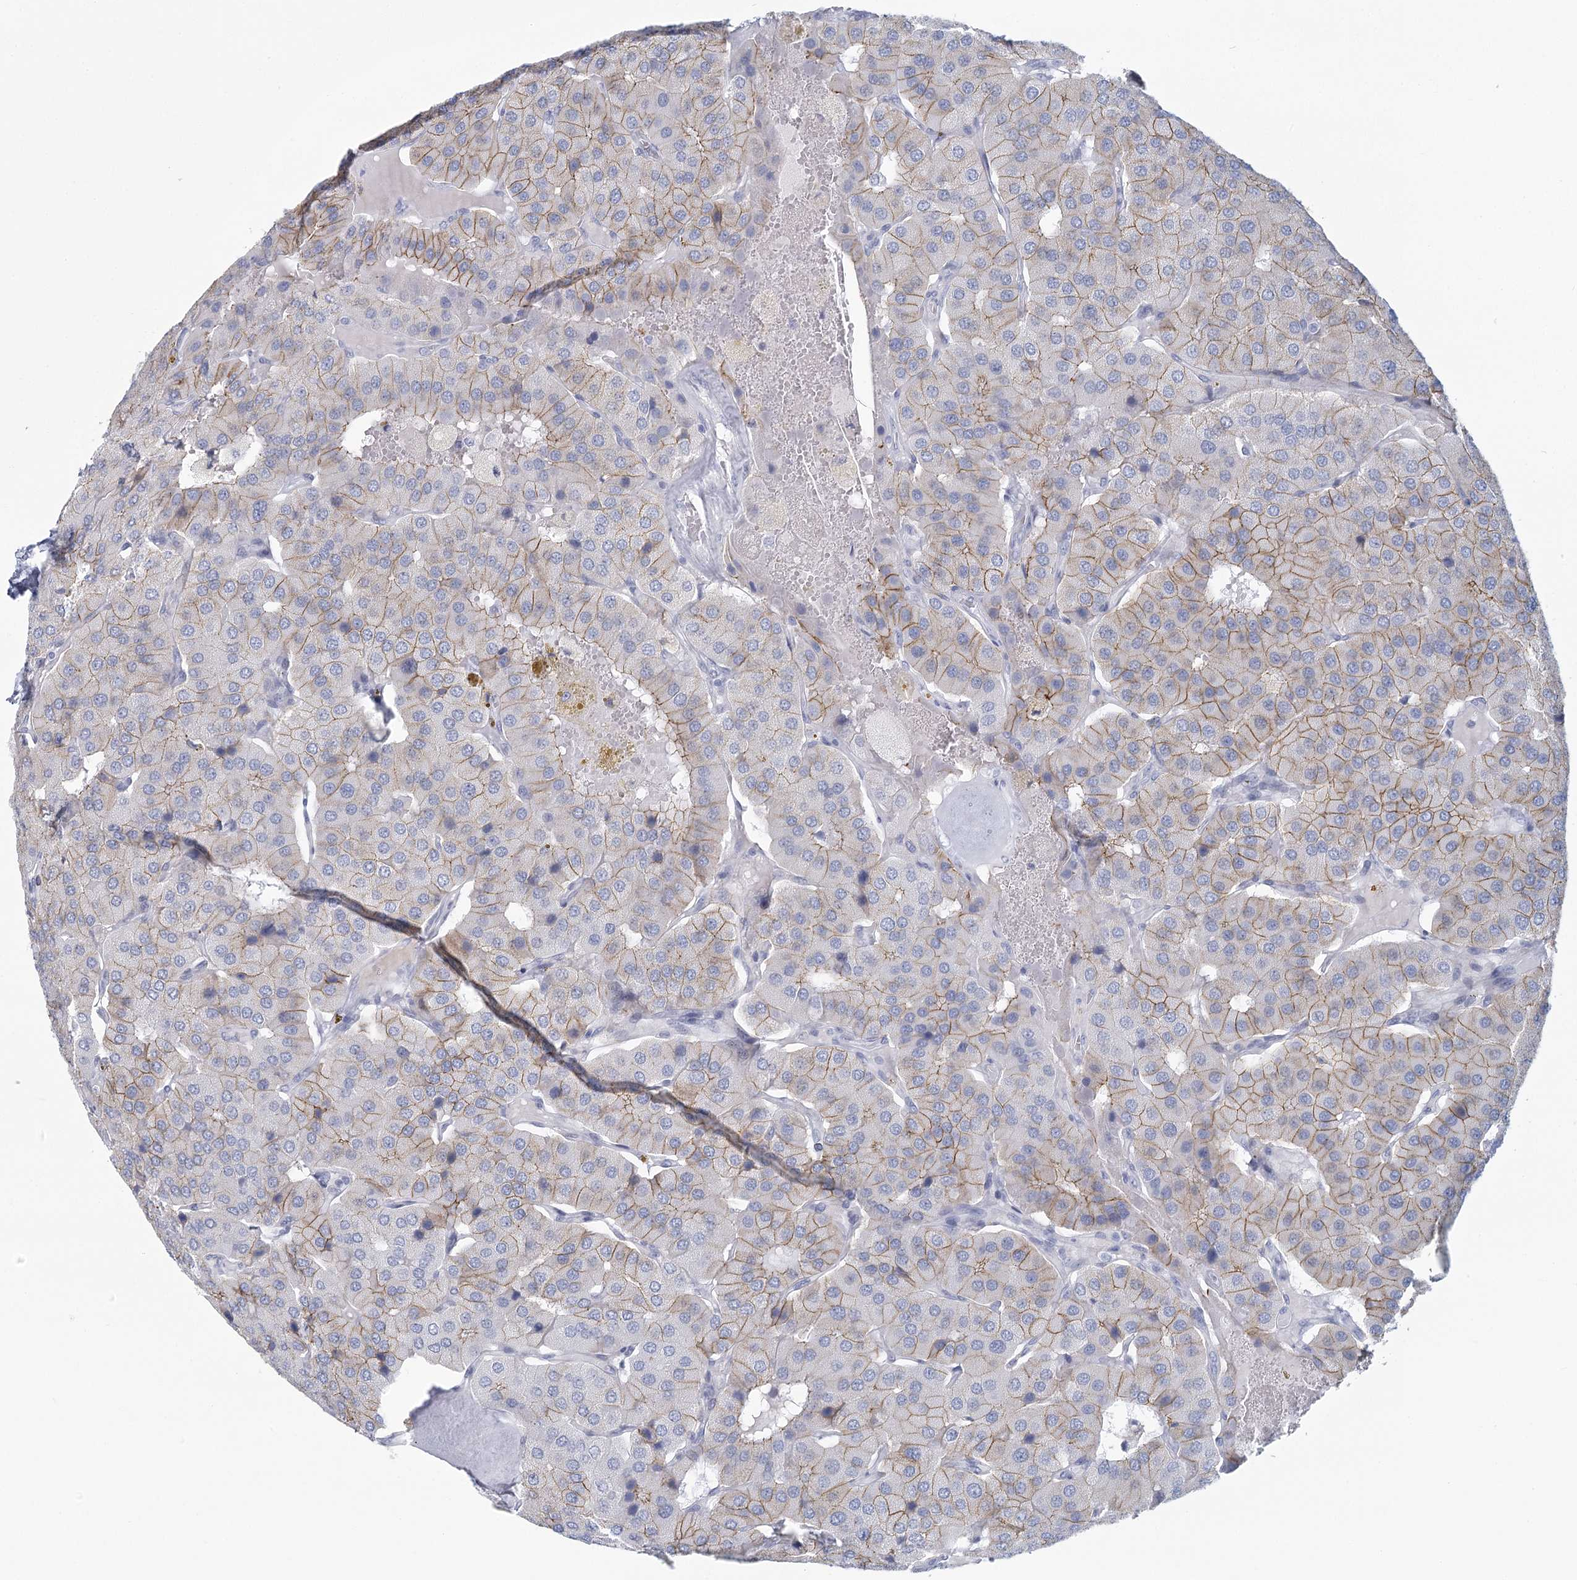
{"staining": {"intensity": "moderate", "quantity": "25%-75%", "location": "cytoplasmic/membranous"}, "tissue": "parathyroid gland", "cell_type": "Glandular cells", "image_type": "normal", "snomed": [{"axis": "morphology", "description": "Normal tissue, NOS"}, {"axis": "morphology", "description": "Adenoma, NOS"}, {"axis": "topography", "description": "Parathyroid gland"}], "caption": "Immunohistochemistry (IHC) histopathology image of unremarkable parathyroid gland stained for a protein (brown), which exhibits medium levels of moderate cytoplasmic/membranous staining in approximately 25%-75% of glandular cells.", "gene": "WNT8B", "patient": {"sex": "female", "age": 86}}